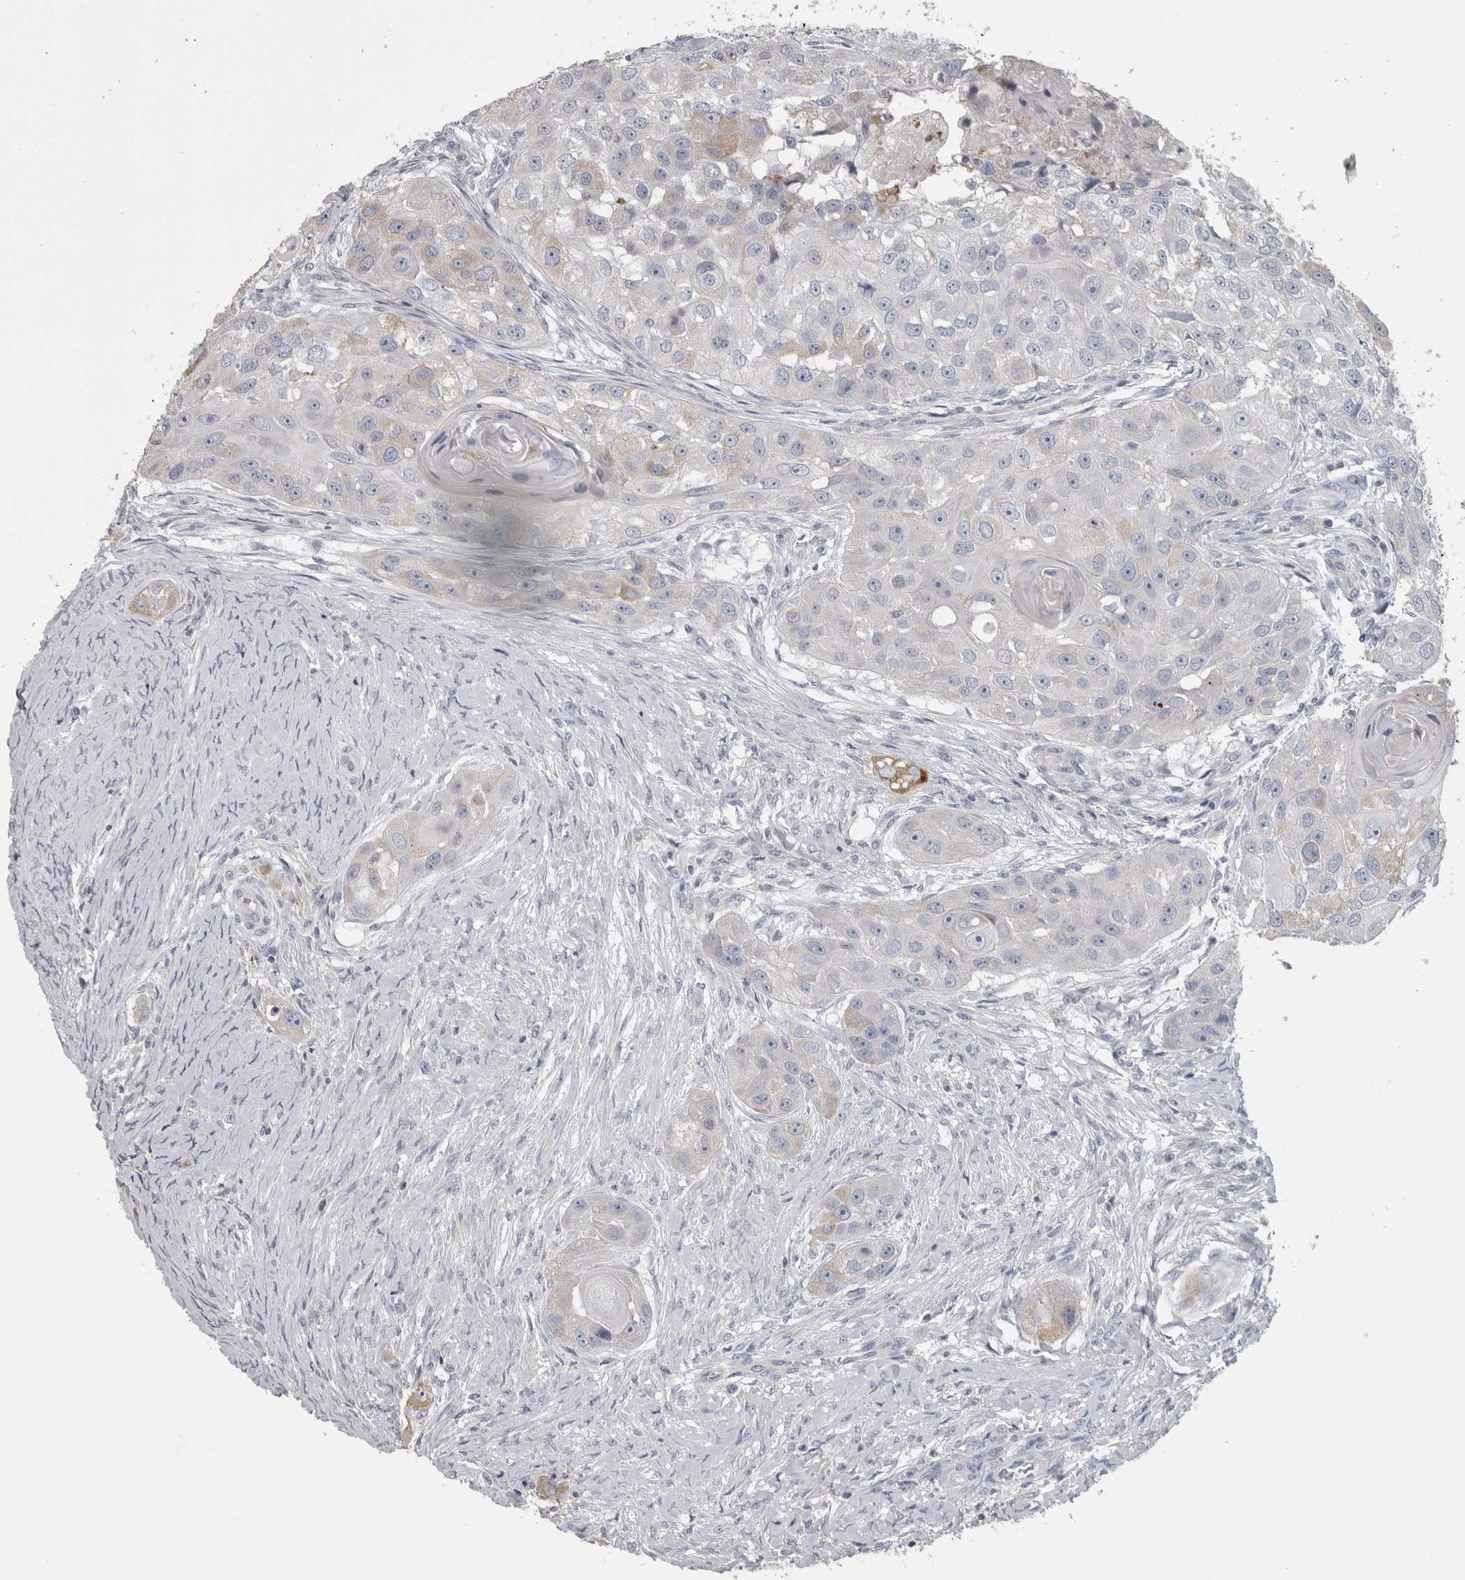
{"staining": {"intensity": "weak", "quantity": "<25%", "location": "cytoplasmic/membranous"}, "tissue": "head and neck cancer", "cell_type": "Tumor cells", "image_type": "cancer", "snomed": [{"axis": "morphology", "description": "Normal tissue, NOS"}, {"axis": "morphology", "description": "Squamous cell carcinoma, NOS"}, {"axis": "topography", "description": "Skeletal muscle"}, {"axis": "topography", "description": "Head-Neck"}], "caption": "High magnification brightfield microscopy of squamous cell carcinoma (head and neck) stained with DAB (brown) and counterstained with hematoxylin (blue): tumor cells show no significant expression.", "gene": "IL33", "patient": {"sex": "male", "age": 51}}